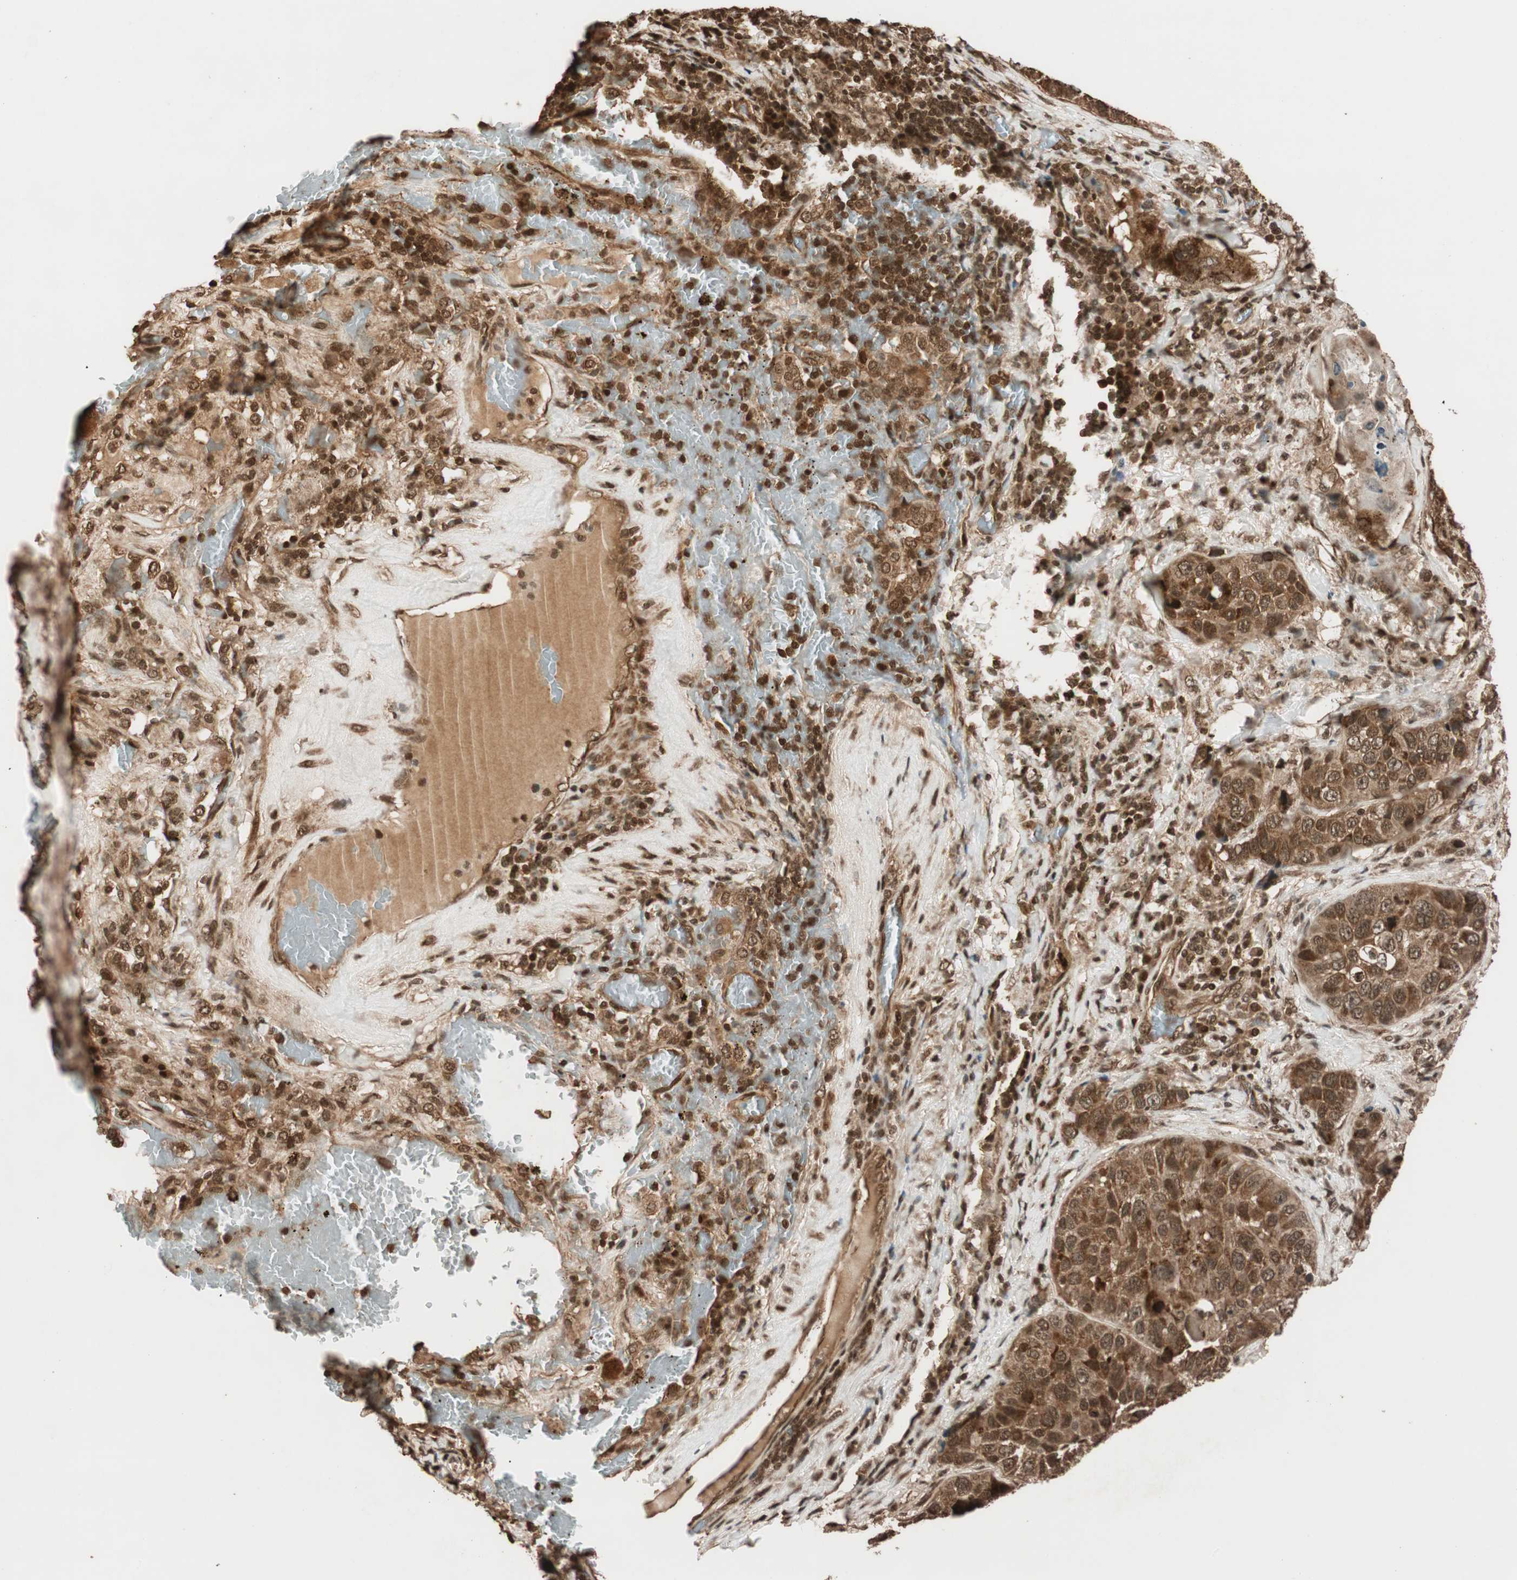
{"staining": {"intensity": "strong", "quantity": ">75%", "location": "cytoplasmic/membranous"}, "tissue": "lung cancer", "cell_type": "Tumor cells", "image_type": "cancer", "snomed": [{"axis": "morphology", "description": "Squamous cell carcinoma, NOS"}, {"axis": "topography", "description": "Lung"}], "caption": "Immunohistochemical staining of lung cancer reveals high levels of strong cytoplasmic/membranous expression in approximately >75% of tumor cells.", "gene": "ALKBH5", "patient": {"sex": "male", "age": 57}}